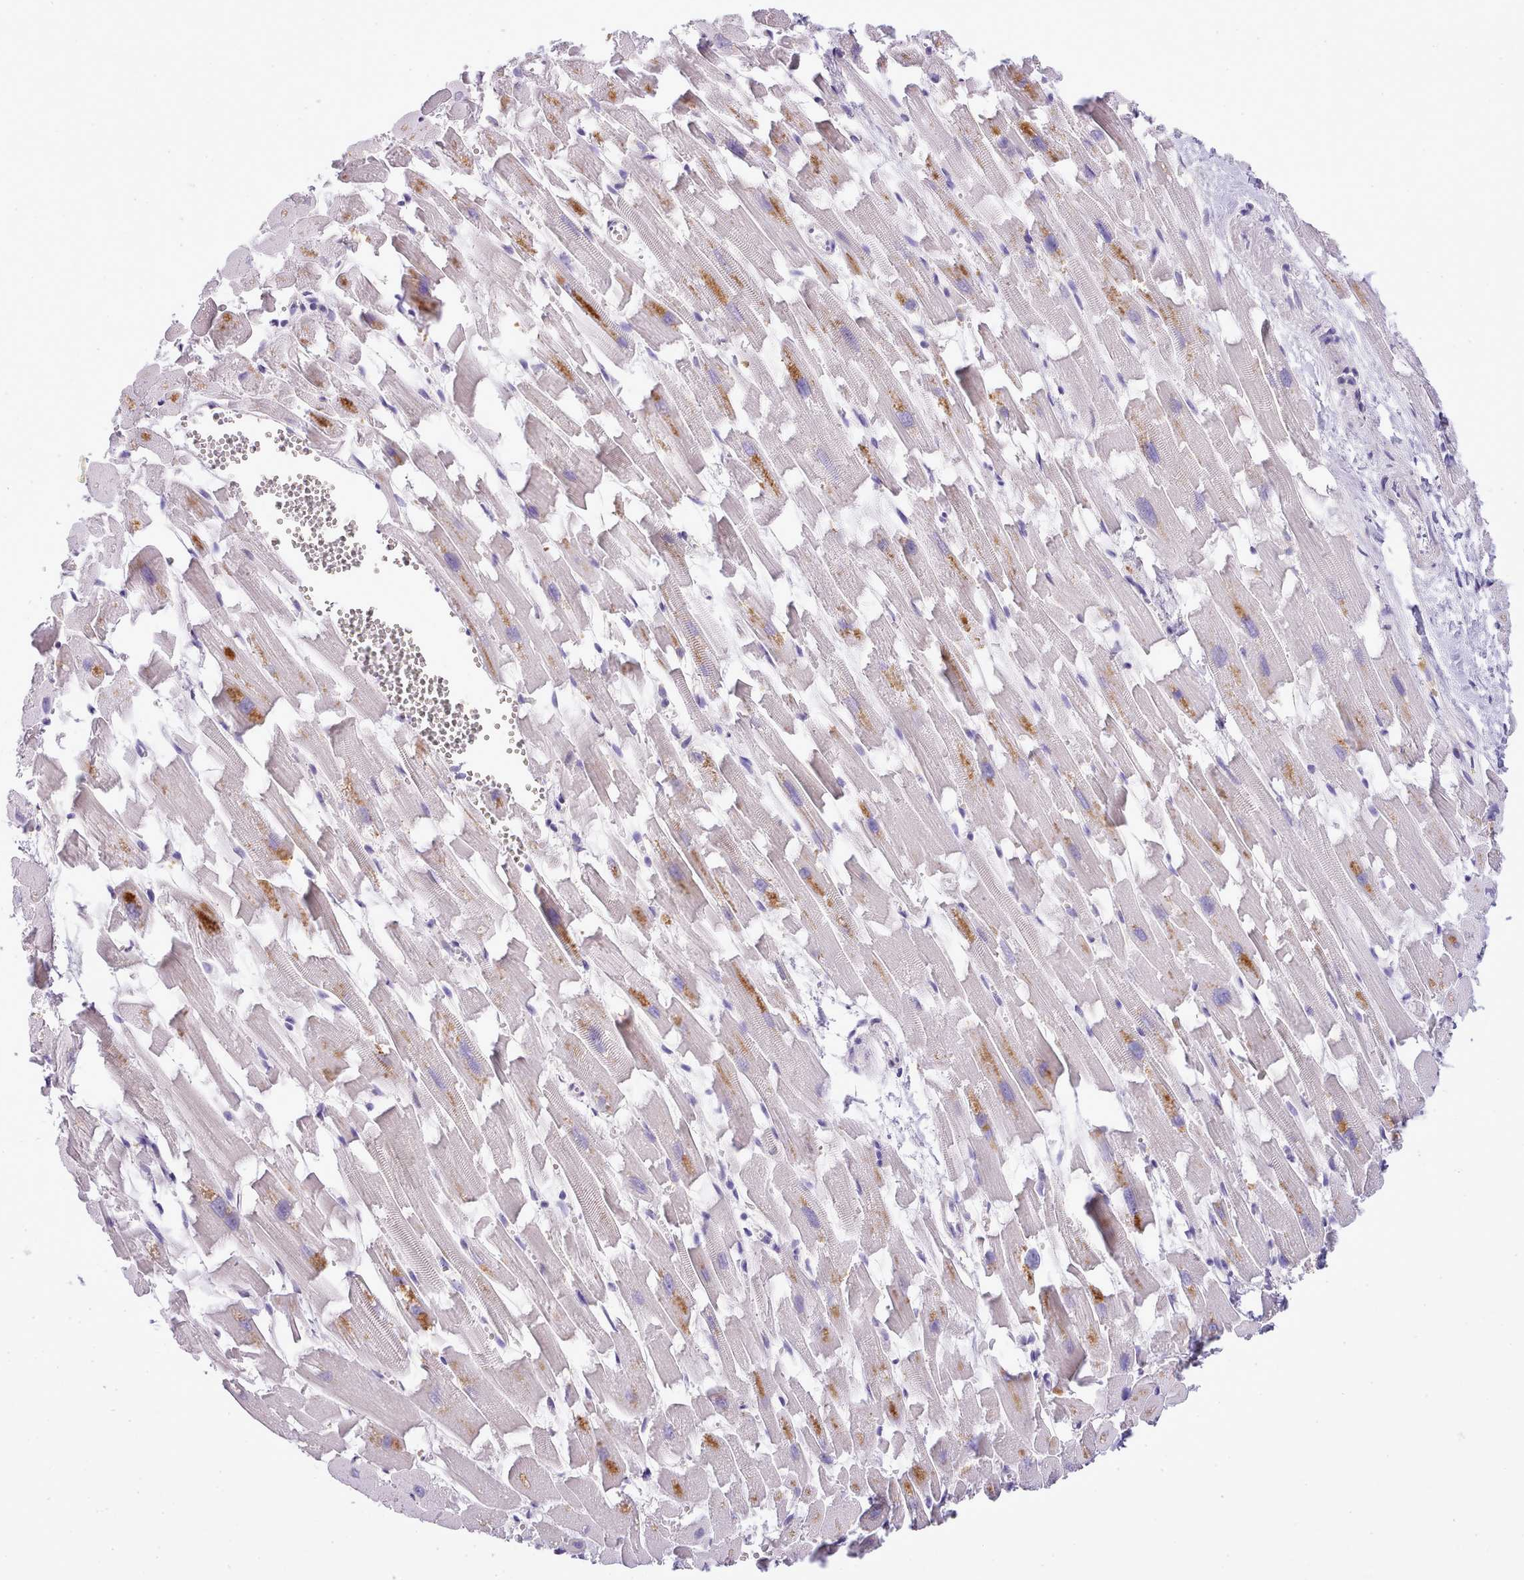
{"staining": {"intensity": "negative", "quantity": "none", "location": "none"}, "tissue": "heart muscle", "cell_type": "Cardiomyocytes", "image_type": "normal", "snomed": [{"axis": "morphology", "description": "Normal tissue, NOS"}, {"axis": "topography", "description": "Heart"}], "caption": "IHC histopathology image of unremarkable heart muscle stained for a protein (brown), which exhibits no expression in cardiomyocytes.", "gene": "FAM83E", "patient": {"sex": "female", "age": 64}}